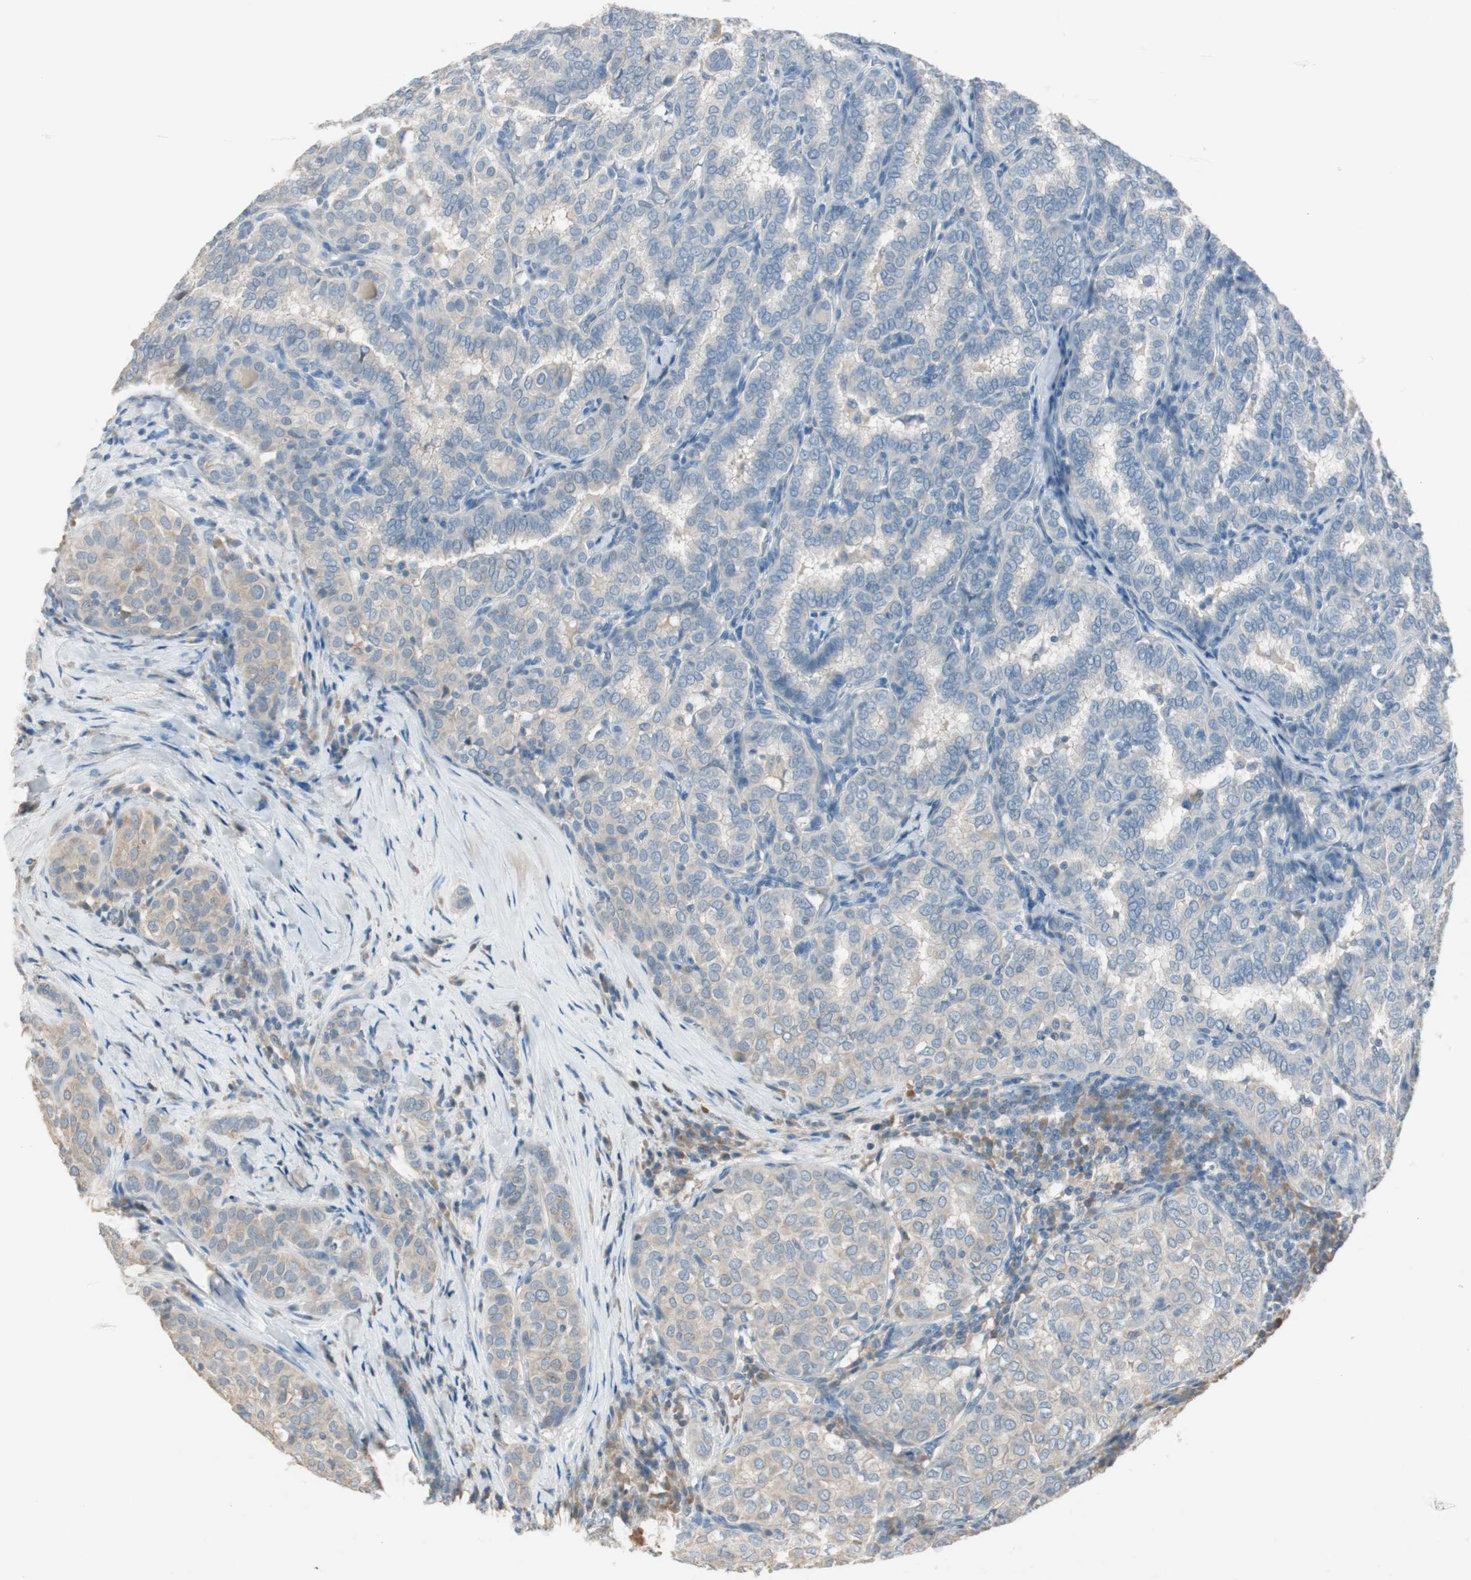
{"staining": {"intensity": "weak", "quantity": "25%-75%", "location": "cytoplasmic/membranous"}, "tissue": "thyroid cancer", "cell_type": "Tumor cells", "image_type": "cancer", "snomed": [{"axis": "morphology", "description": "Papillary adenocarcinoma, NOS"}, {"axis": "topography", "description": "Thyroid gland"}], "caption": "Protein analysis of thyroid papillary adenocarcinoma tissue exhibits weak cytoplasmic/membranous staining in about 25%-75% of tumor cells.", "gene": "KHK", "patient": {"sex": "female", "age": 30}}